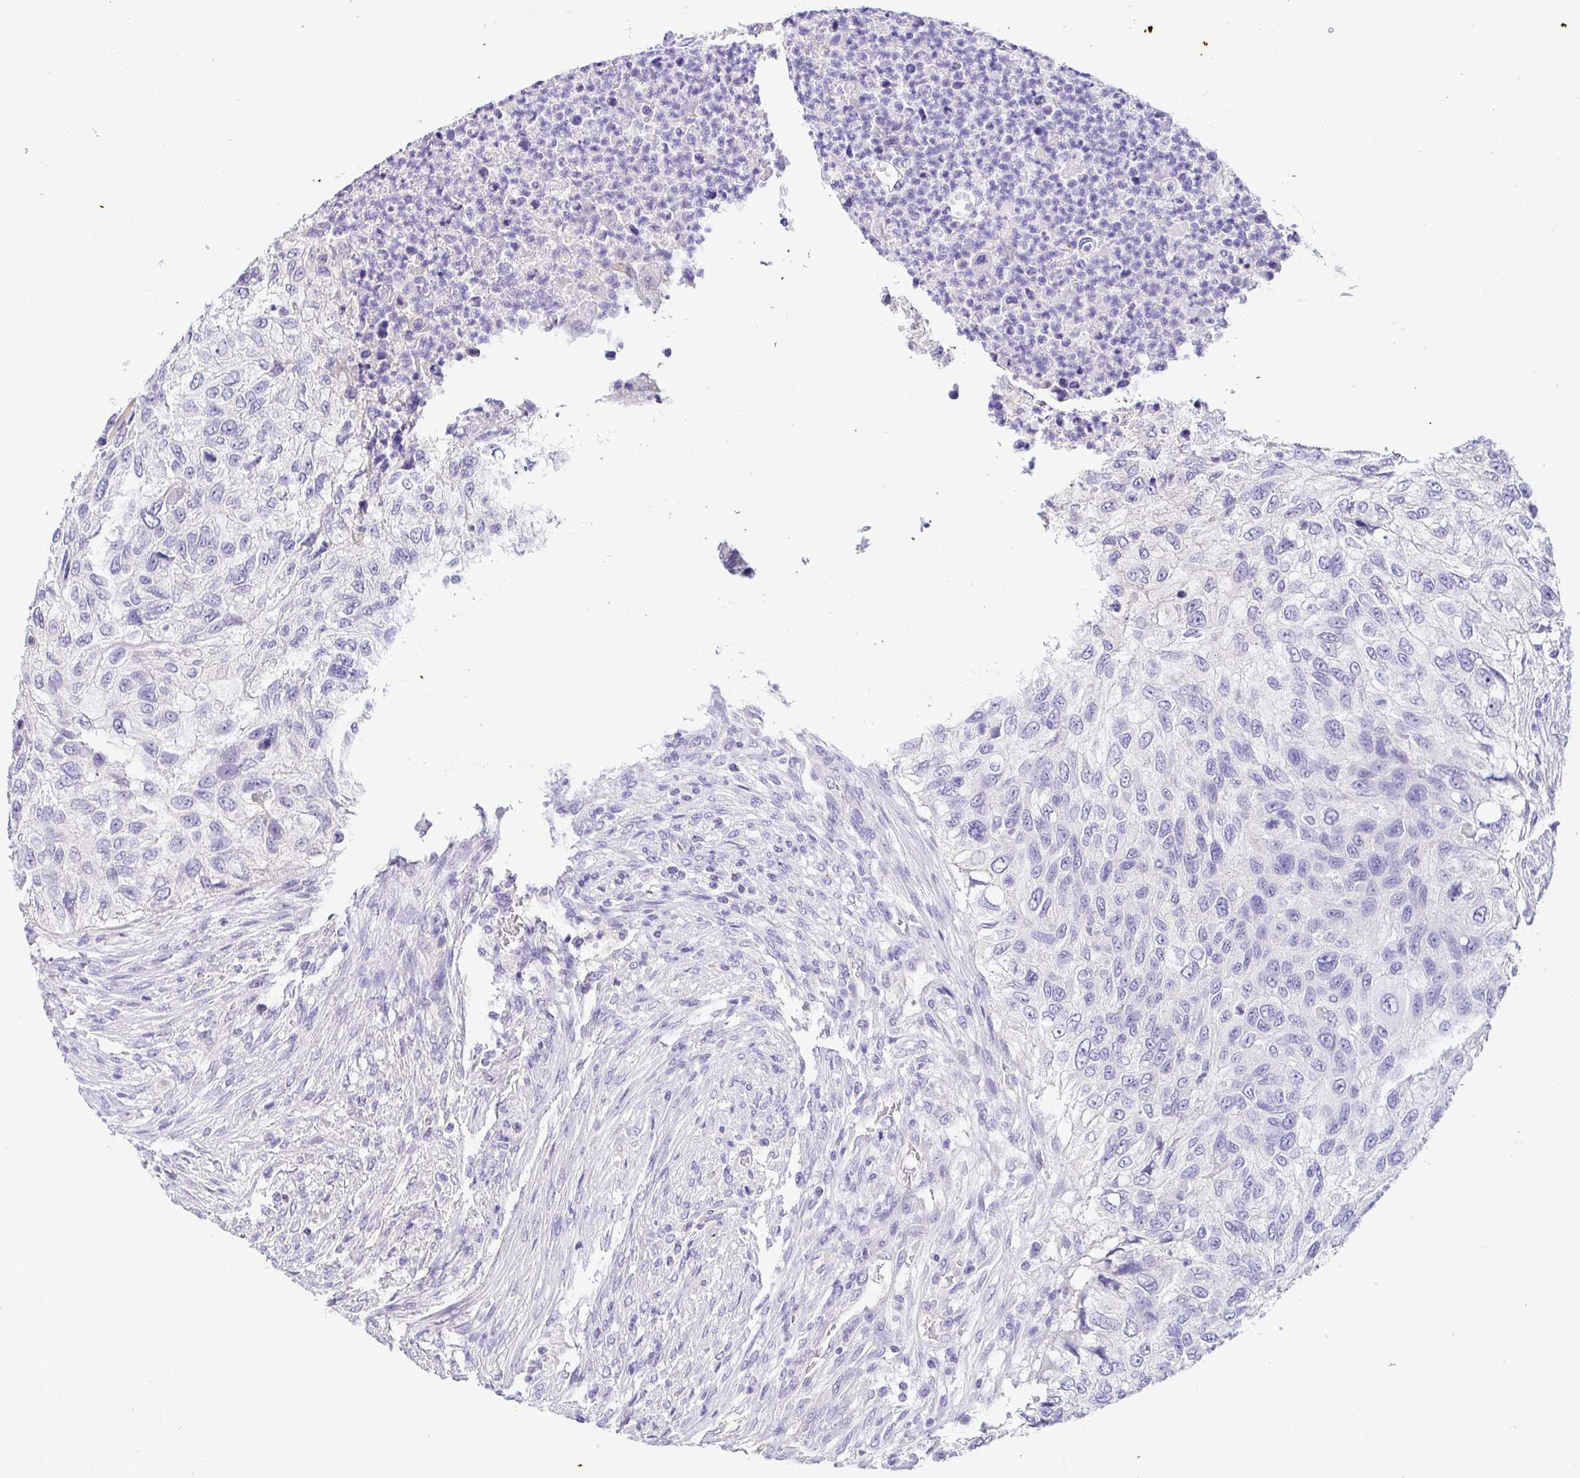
{"staining": {"intensity": "negative", "quantity": "none", "location": "none"}, "tissue": "urothelial cancer", "cell_type": "Tumor cells", "image_type": "cancer", "snomed": [{"axis": "morphology", "description": "Urothelial carcinoma, High grade"}, {"axis": "topography", "description": "Urinary bladder"}], "caption": "Immunohistochemistry photomicrograph of urothelial cancer stained for a protein (brown), which demonstrates no staining in tumor cells.", "gene": "CDO1", "patient": {"sex": "female", "age": 60}}